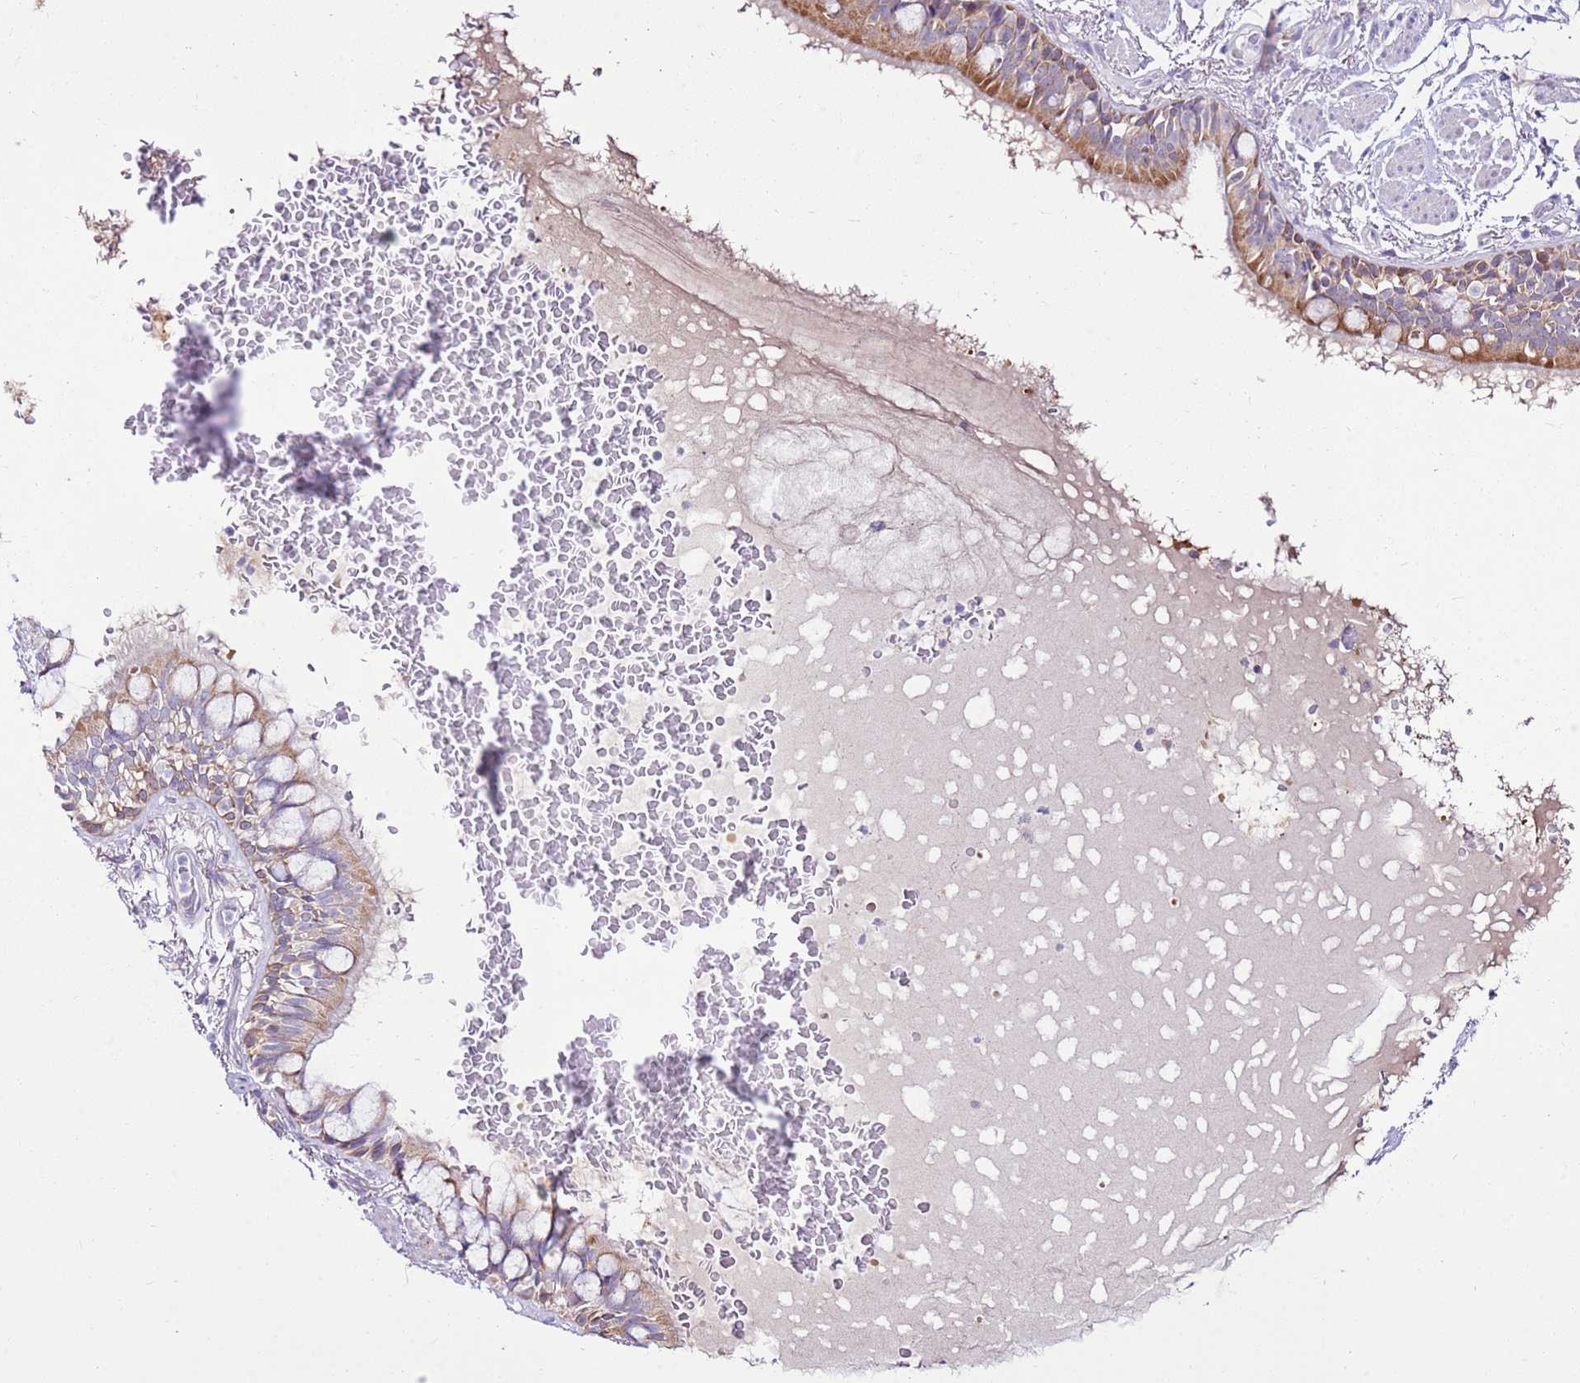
{"staining": {"intensity": "moderate", "quantity": ">75%", "location": "cytoplasmic/membranous"}, "tissue": "bronchus", "cell_type": "Respiratory epithelial cells", "image_type": "normal", "snomed": [{"axis": "morphology", "description": "Normal tissue, NOS"}, {"axis": "topography", "description": "Bronchus"}], "caption": "IHC of normal bronchus demonstrates medium levels of moderate cytoplasmic/membranous positivity in about >75% of respiratory epithelial cells.", "gene": "SLC38A5", "patient": {"sex": "male", "age": 70}}